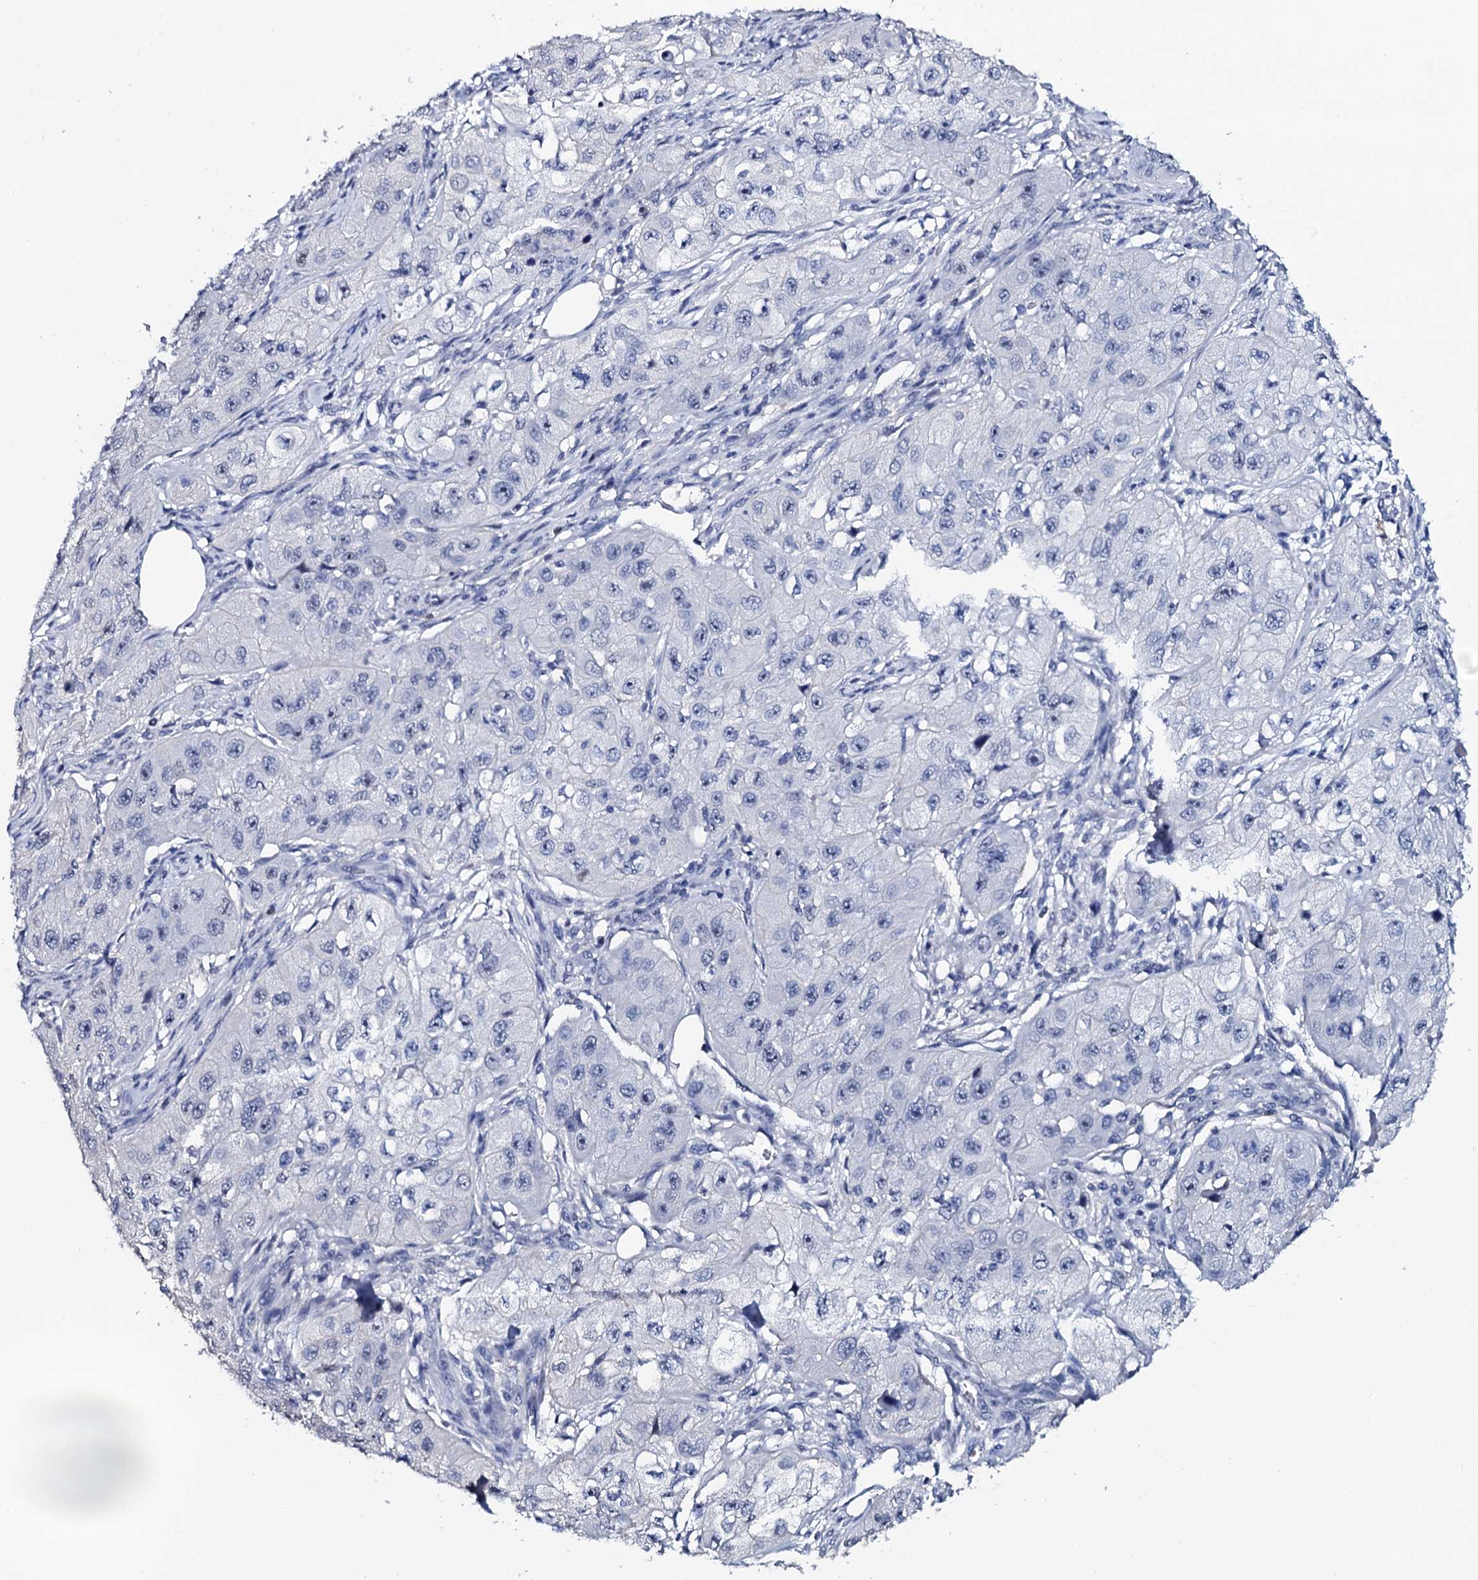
{"staining": {"intensity": "negative", "quantity": "none", "location": "none"}, "tissue": "skin cancer", "cell_type": "Tumor cells", "image_type": "cancer", "snomed": [{"axis": "morphology", "description": "Squamous cell carcinoma, NOS"}, {"axis": "topography", "description": "Skin"}, {"axis": "topography", "description": "Subcutis"}], "caption": "High magnification brightfield microscopy of skin cancer stained with DAB (brown) and counterstained with hematoxylin (blue): tumor cells show no significant staining.", "gene": "NPM2", "patient": {"sex": "male", "age": 73}}